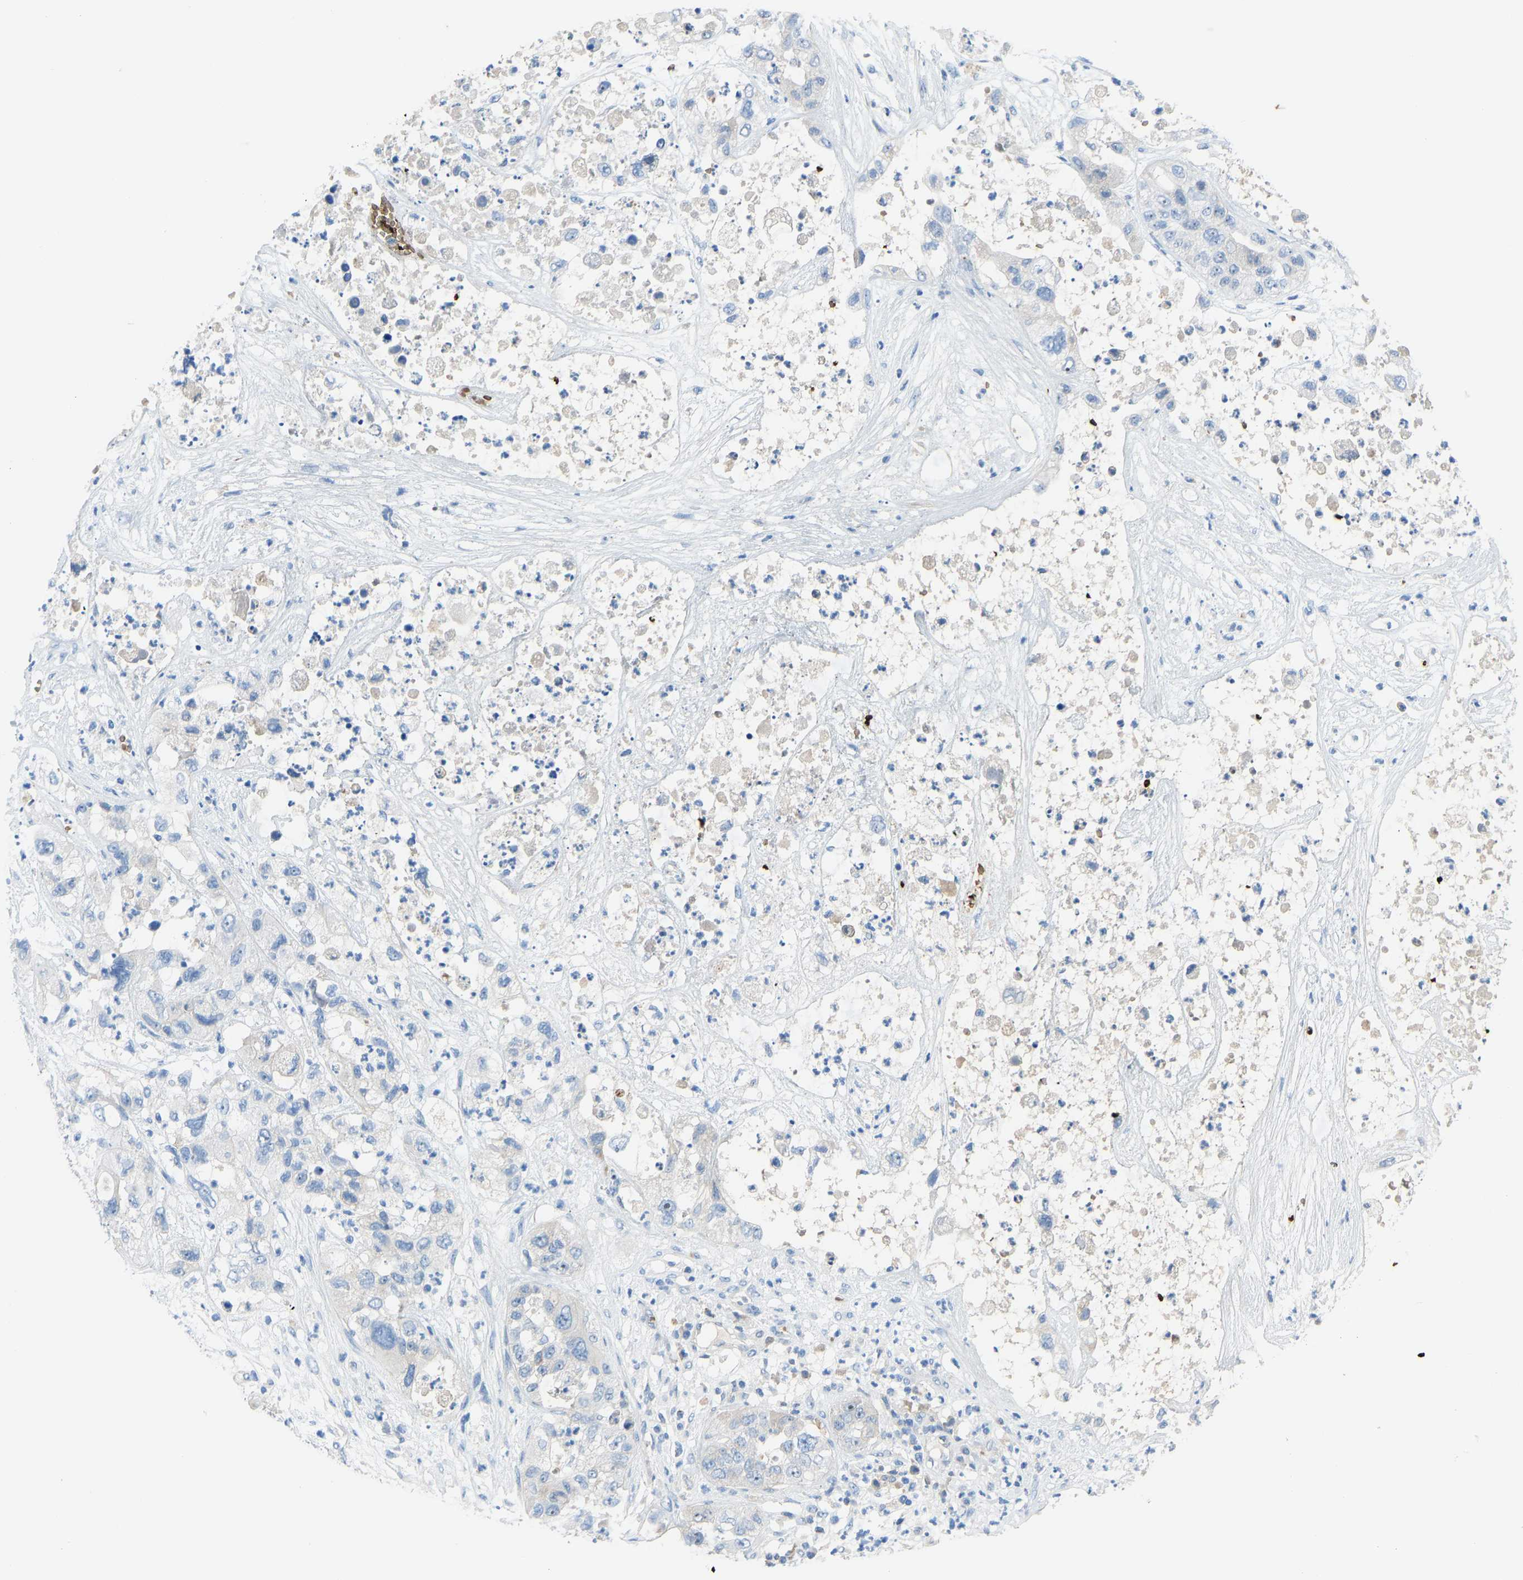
{"staining": {"intensity": "negative", "quantity": "none", "location": "none"}, "tissue": "pancreatic cancer", "cell_type": "Tumor cells", "image_type": "cancer", "snomed": [{"axis": "morphology", "description": "Adenocarcinoma, NOS"}, {"axis": "topography", "description": "Pancreas"}], "caption": "Immunohistochemical staining of pancreatic cancer demonstrates no significant positivity in tumor cells.", "gene": "PIGS", "patient": {"sex": "female", "age": 78}}